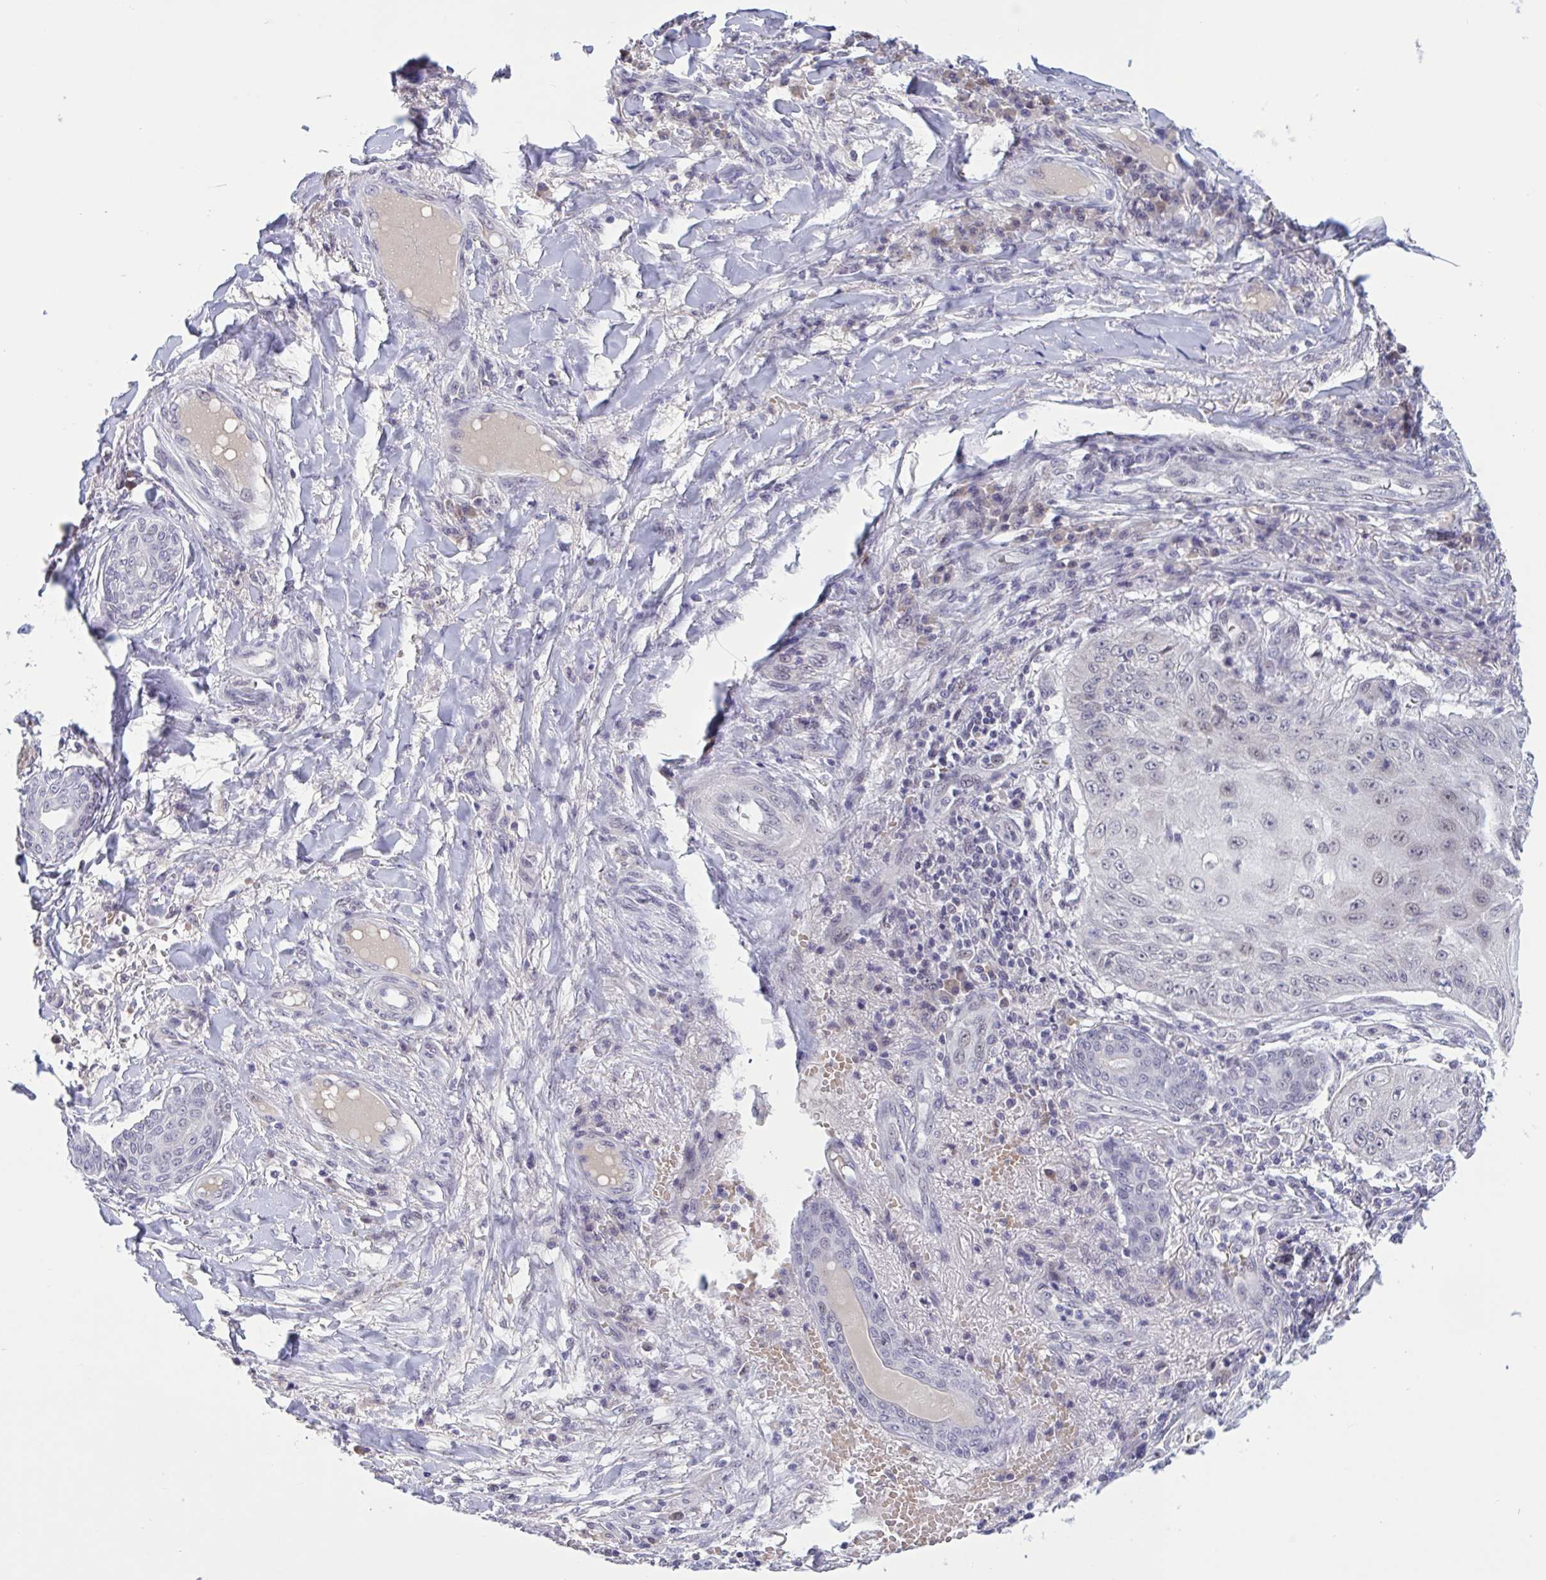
{"staining": {"intensity": "negative", "quantity": "none", "location": "none"}, "tissue": "skin cancer", "cell_type": "Tumor cells", "image_type": "cancer", "snomed": [{"axis": "morphology", "description": "Squamous cell carcinoma, NOS"}, {"axis": "topography", "description": "Skin"}], "caption": "The image reveals no staining of tumor cells in skin cancer (squamous cell carcinoma).", "gene": "CNGB3", "patient": {"sex": "male", "age": 70}}